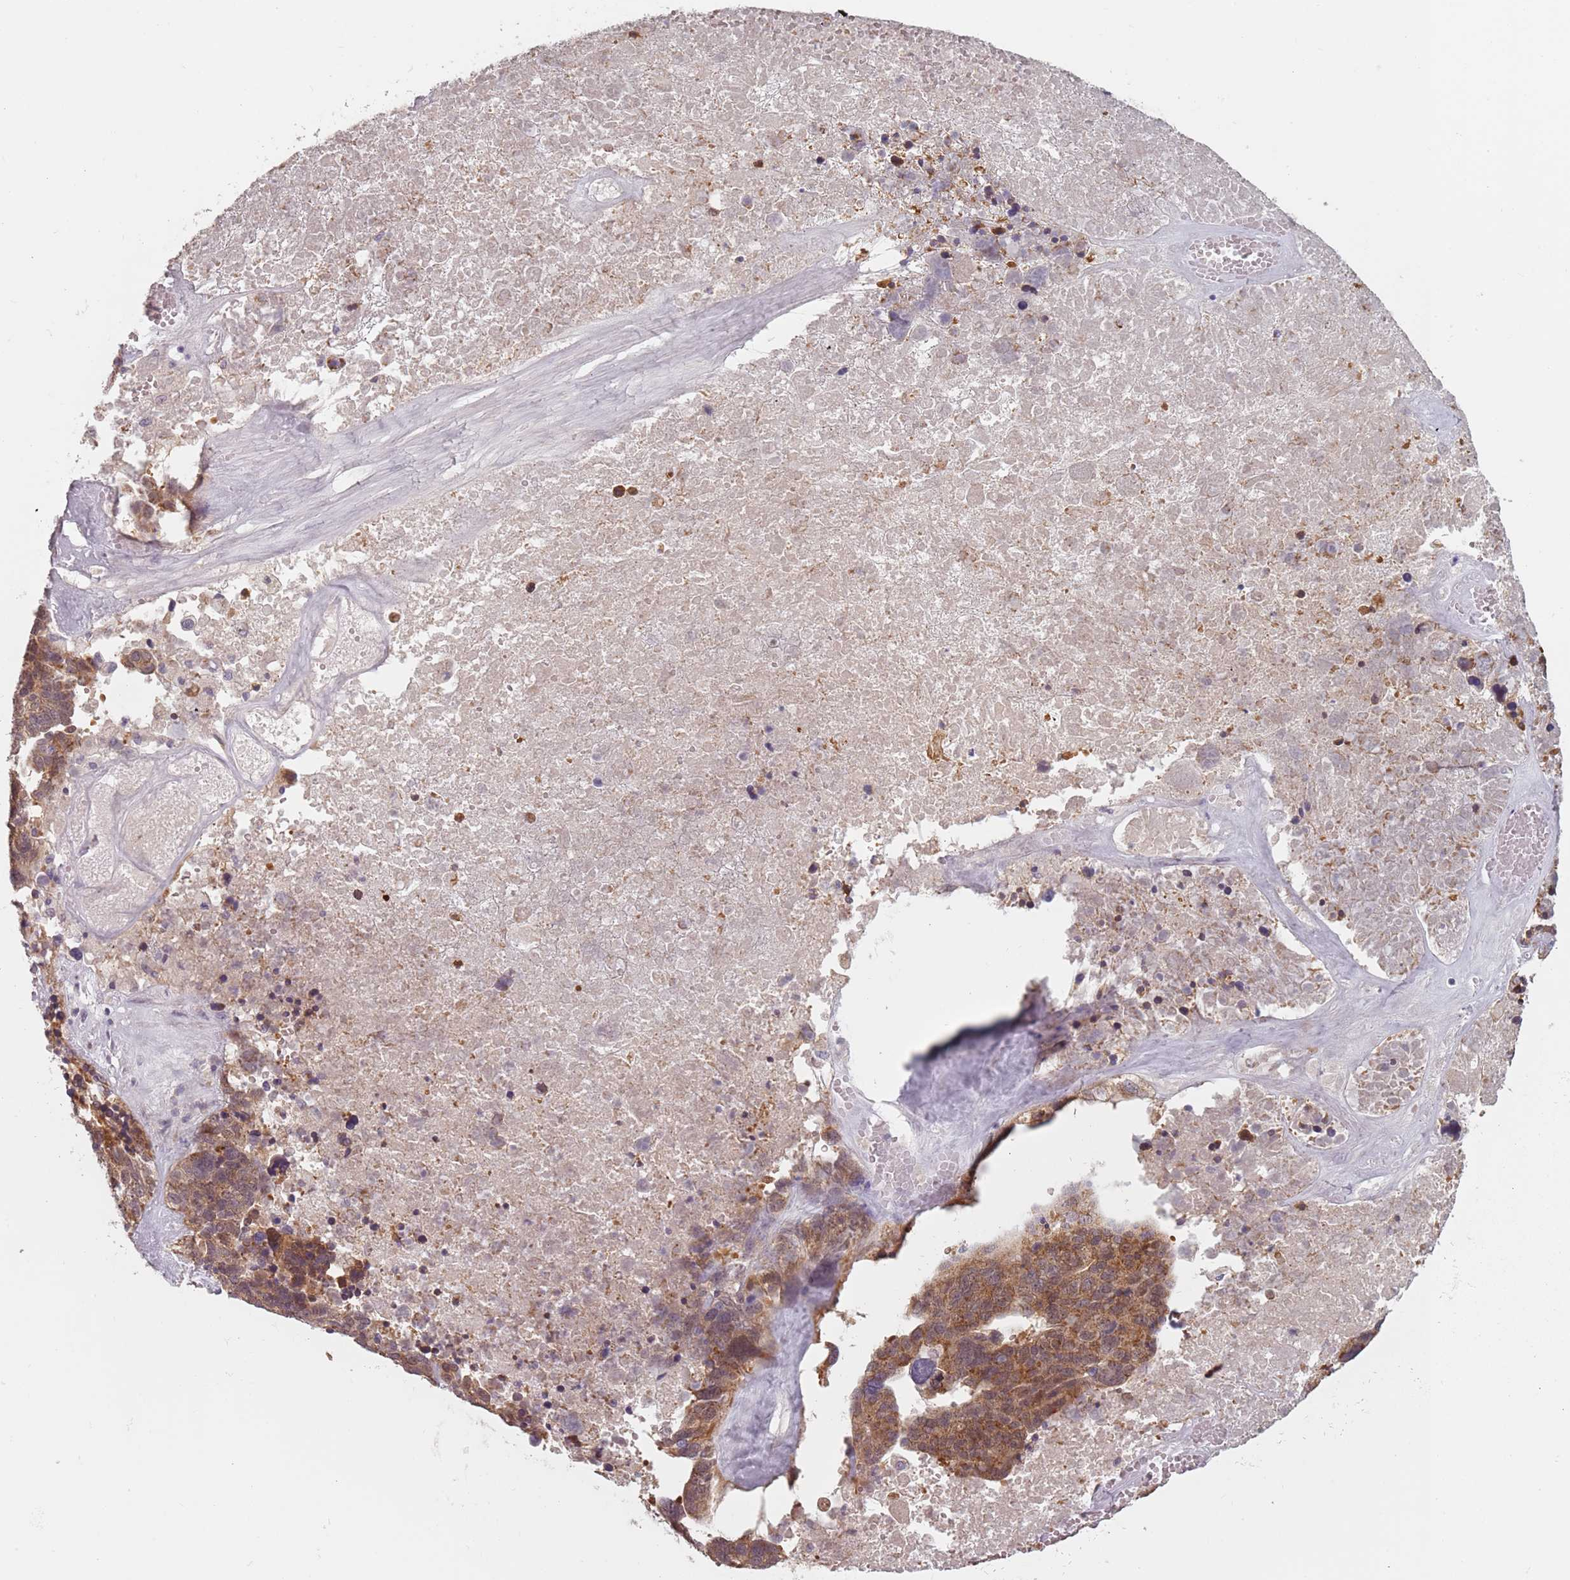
{"staining": {"intensity": "moderate", "quantity": ">75%", "location": "cytoplasmic/membranous,nuclear"}, "tissue": "ovarian cancer", "cell_type": "Tumor cells", "image_type": "cancer", "snomed": [{"axis": "morphology", "description": "Cystadenocarcinoma, serous, NOS"}, {"axis": "topography", "description": "Ovary"}], "caption": "Immunohistochemical staining of human ovarian serous cystadenocarcinoma demonstrates medium levels of moderate cytoplasmic/membranous and nuclear protein positivity in approximately >75% of tumor cells.", "gene": "NAXE", "patient": {"sex": "female", "age": 59}}